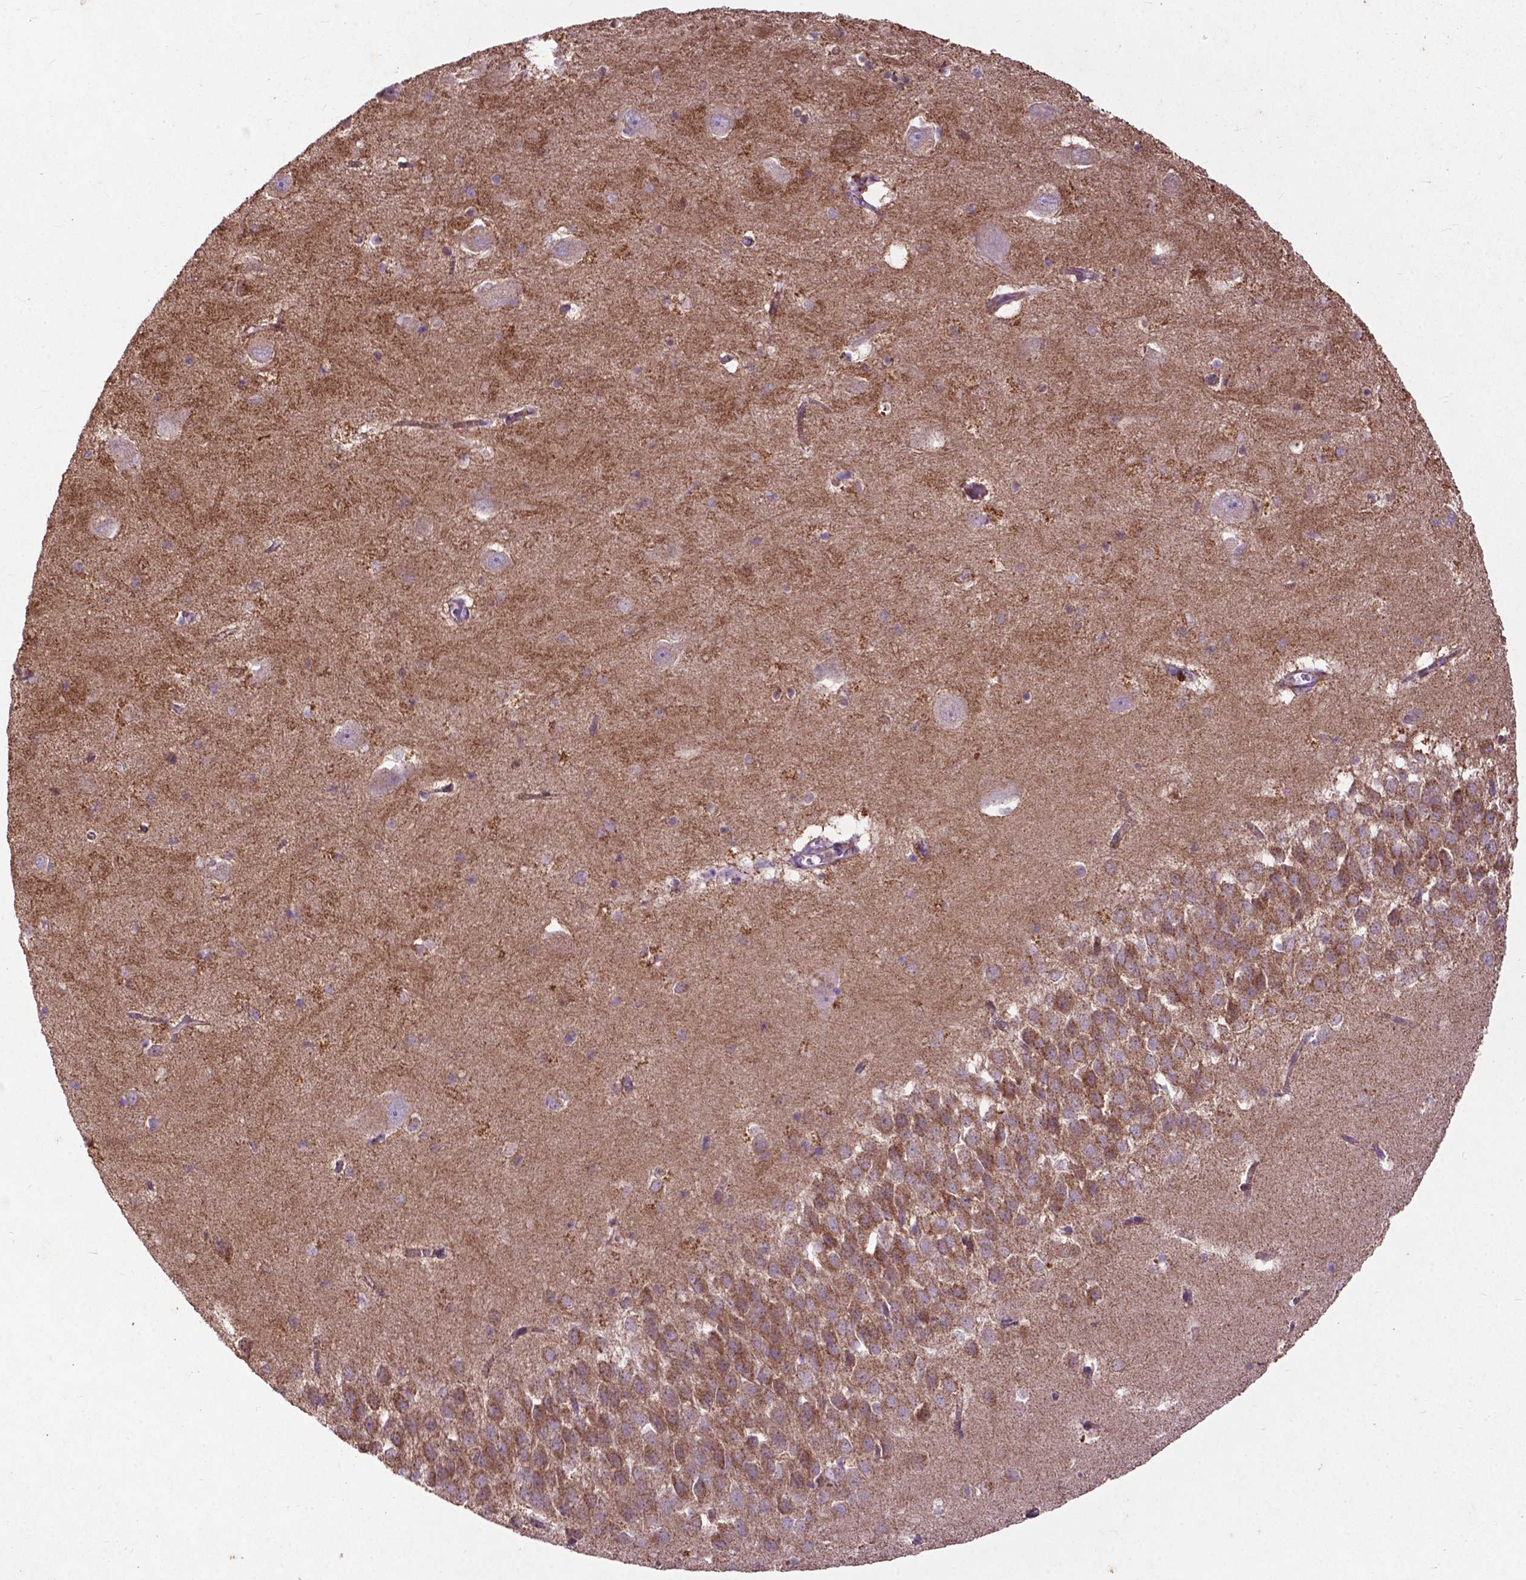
{"staining": {"intensity": "moderate", "quantity": "<25%", "location": "cytoplasmic/membranous"}, "tissue": "hippocampus", "cell_type": "Glial cells", "image_type": "normal", "snomed": [{"axis": "morphology", "description": "Normal tissue, NOS"}, {"axis": "topography", "description": "Hippocampus"}], "caption": "Immunohistochemical staining of unremarkable hippocampus reveals moderate cytoplasmic/membranous protein staining in approximately <25% of glial cells.", "gene": "THEGL", "patient": {"sex": "male", "age": 58}}